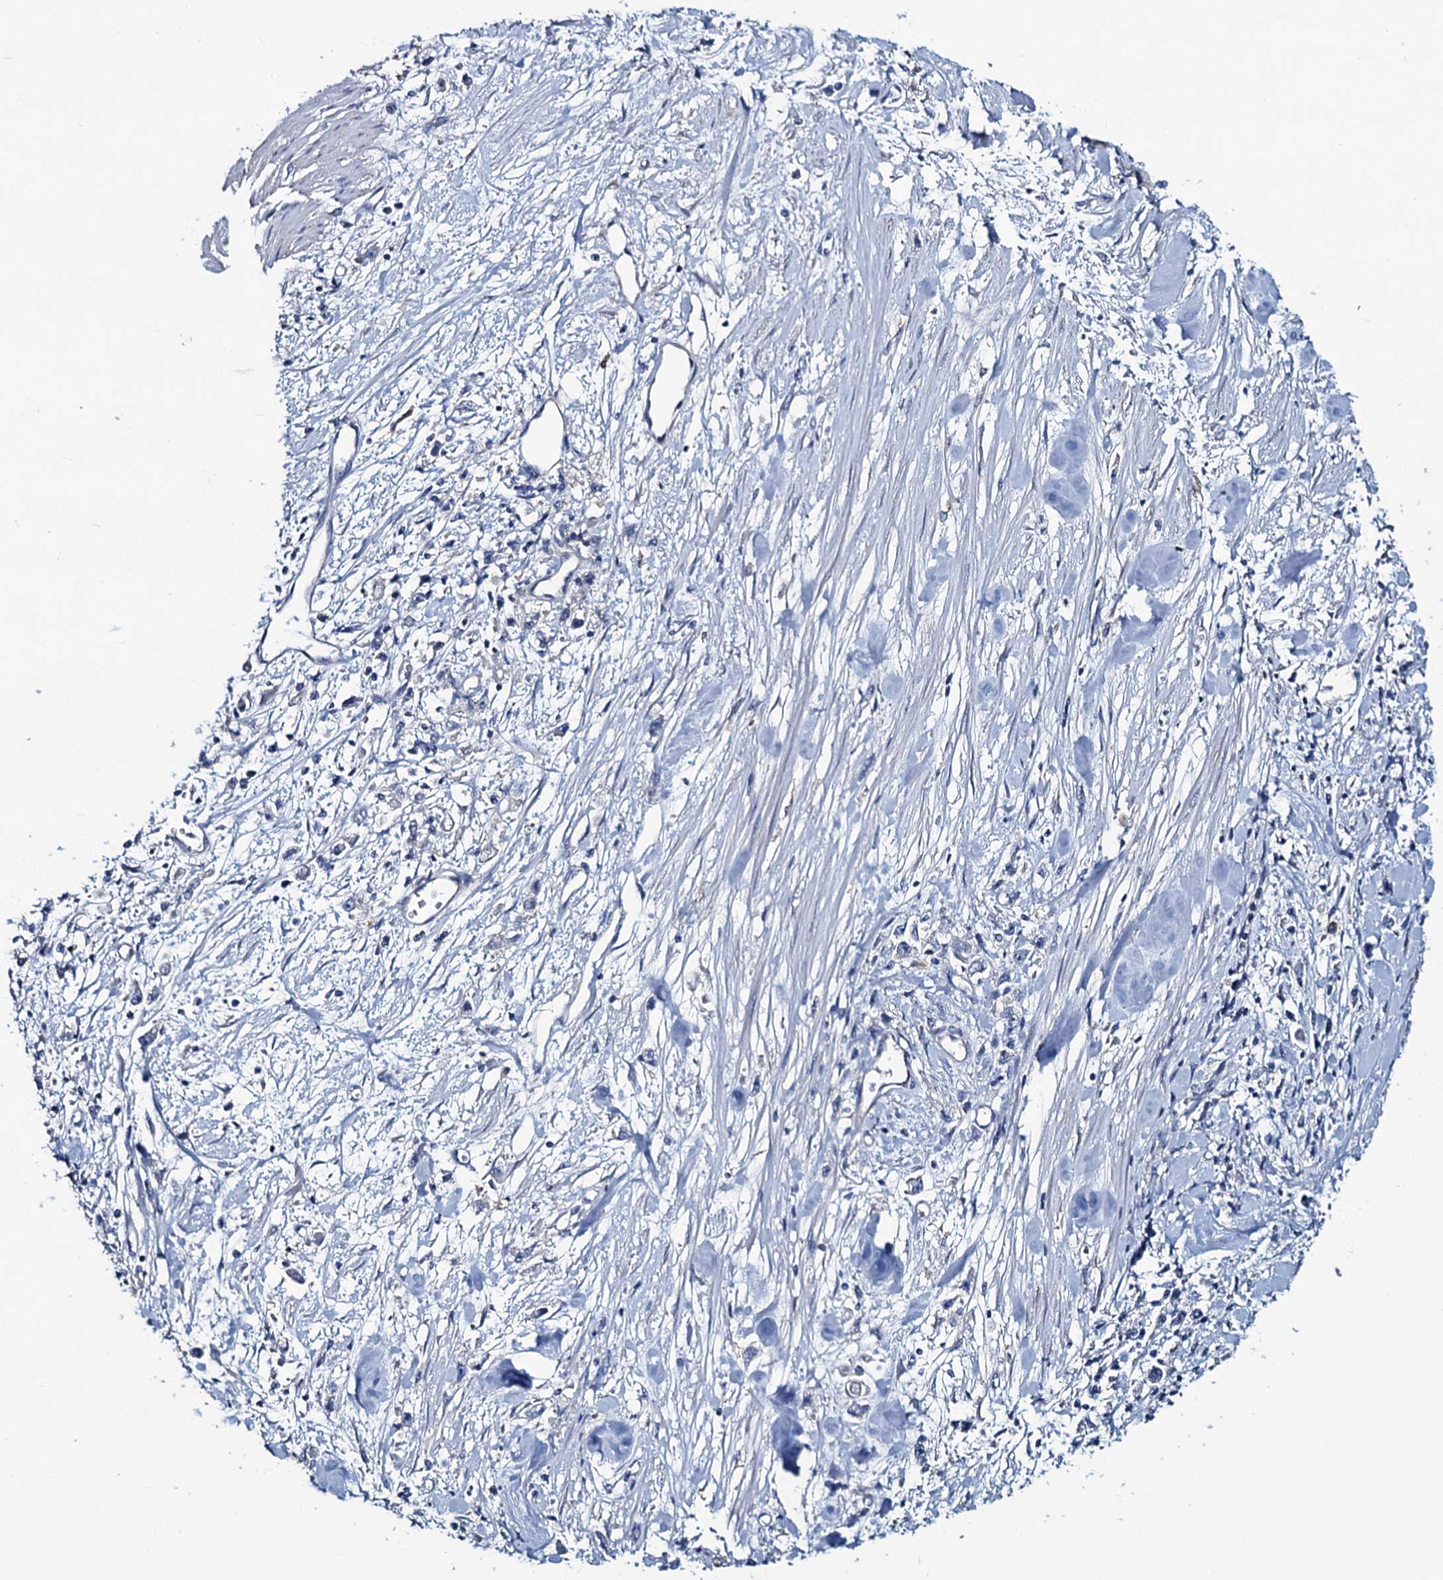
{"staining": {"intensity": "negative", "quantity": "none", "location": "none"}, "tissue": "stomach cancer", "cell_type": "Tumor cells", "image_type": "cancer", "snomed": [{"axis": "morphology", "description": "Adenocarcinoma, NOS"}, {"axis": "topography", "description": "Stomach"}], "caption": "Immunohistochemistry of human stomach cancer (adenocarcinoma) demonstrates no expression in tumor cells.", "gene": "RTKN2", "patient": {"sex": "female", "age": 59}}